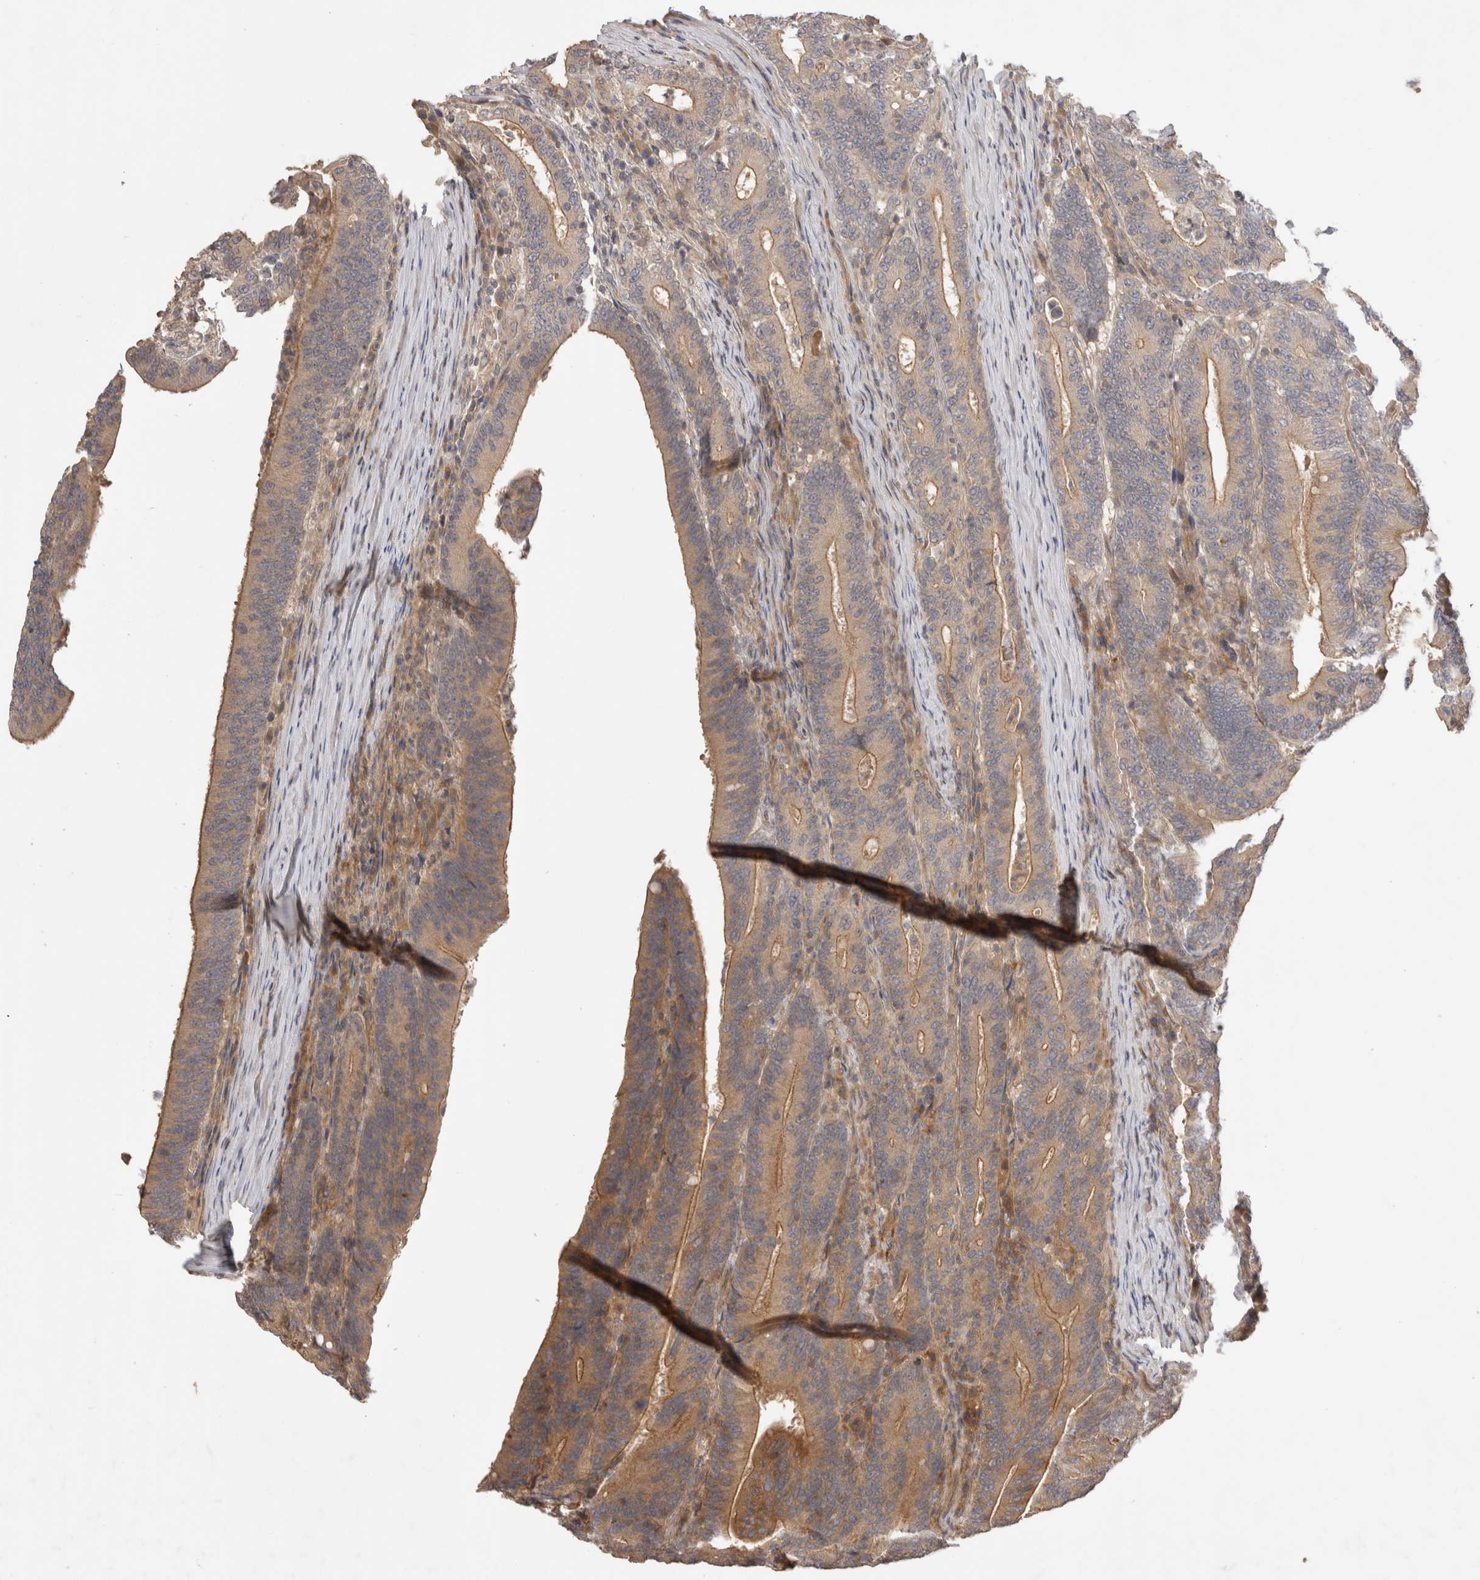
{"staining": {"intensity": "moderate", "quantity": ">75%", "location": "cytoplasmic/membranous"}, "tissue": "colorectal cancer", "cell_type": "Tumor cells", "image_type": "cancer", "snomed": [{"axis": "morphology", "description": "Adenocarcinoma, NOS"}, {"axis": "topography", "description": "Colon"}], "caption": "This is an image of IHC staining of colorectal cancer, which shows moderate positivity in the cytoplasmic/membranous of tumor cells.", "gene": "PPP1R42", "patient": {"sex": "female", "age": 66}}